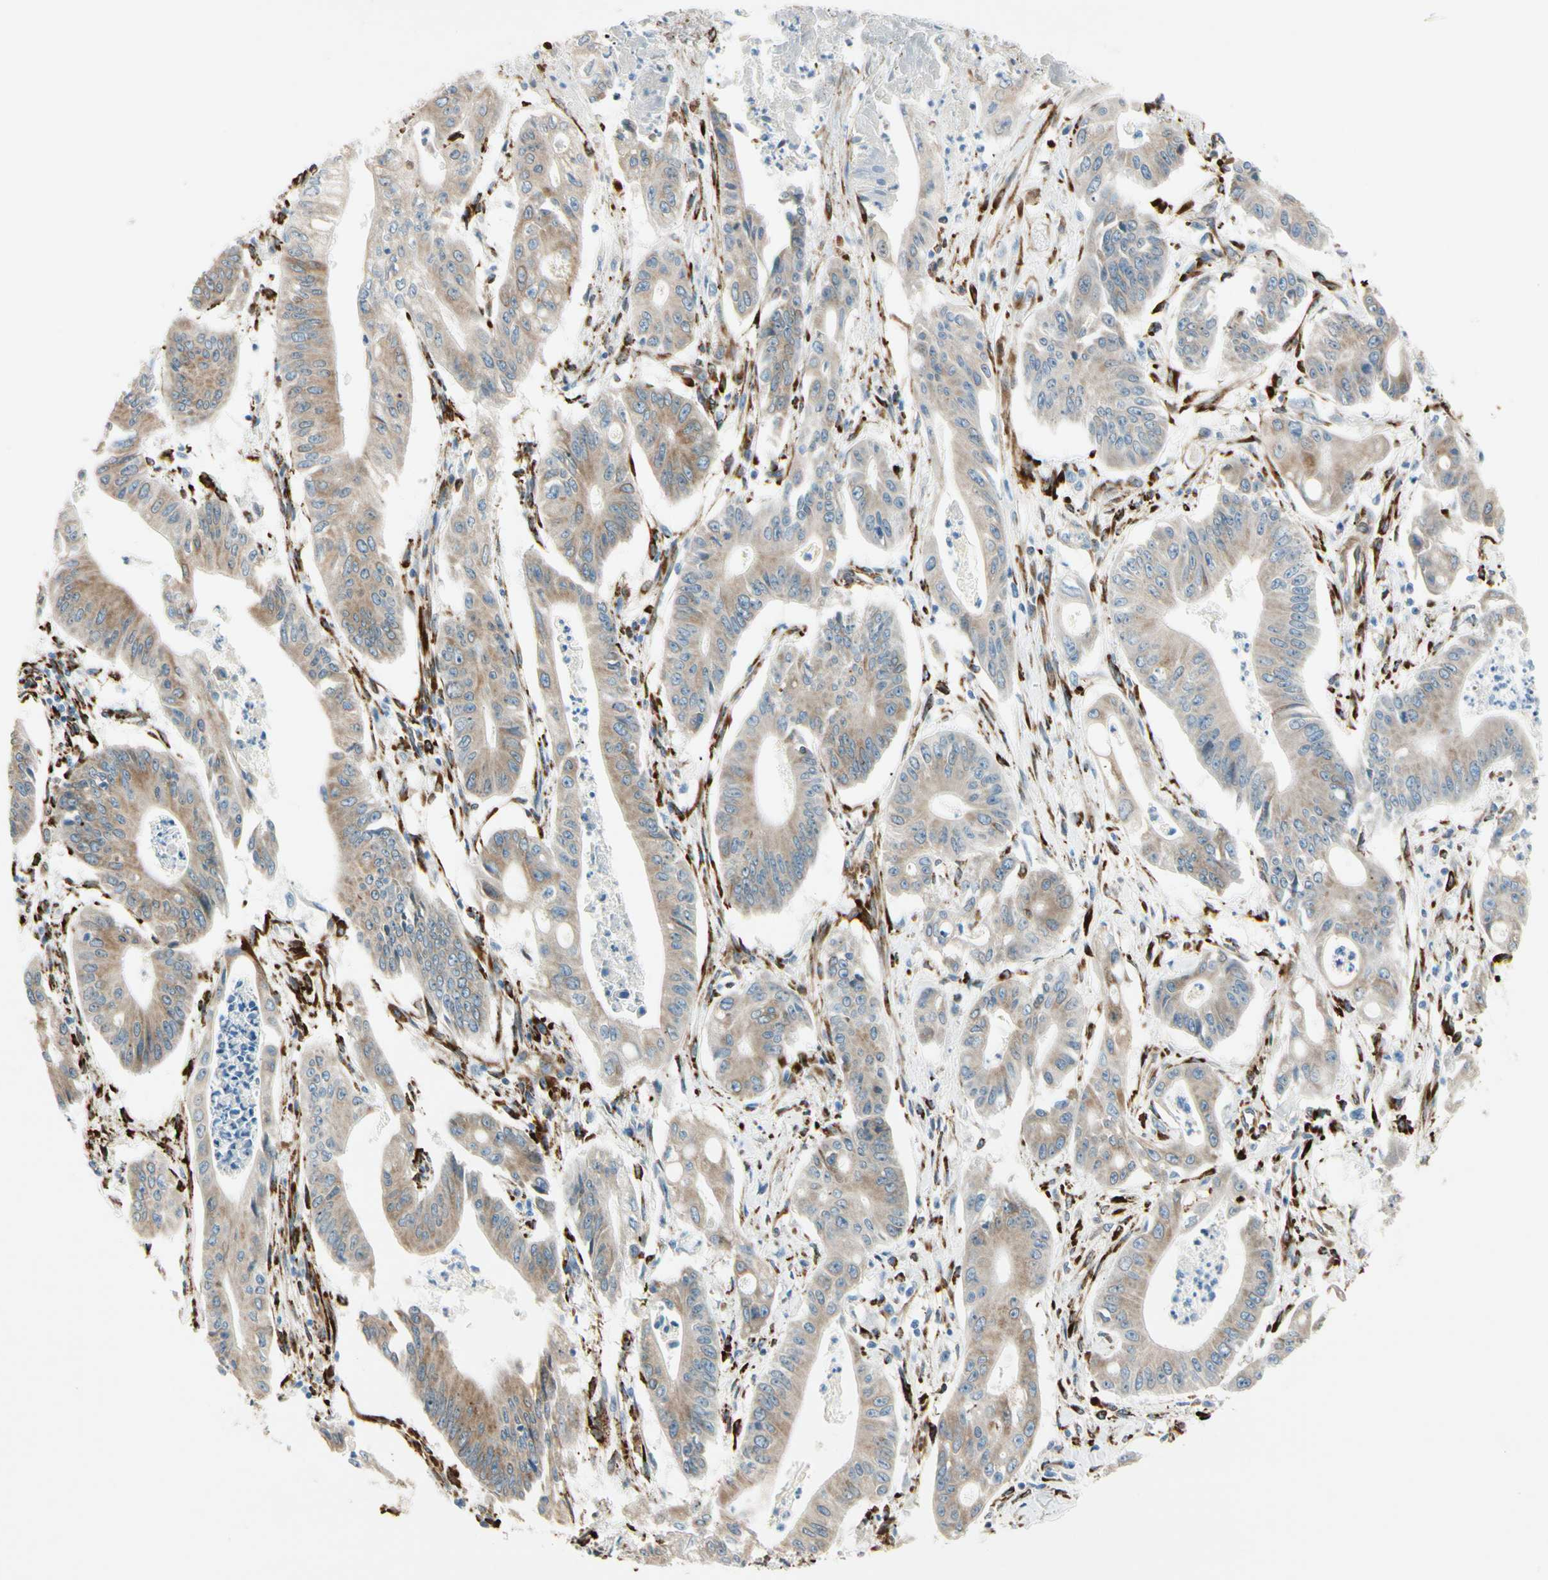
{"staining": {"intensity": "moderate", "quantity": ">75%", "location": "cytoplasmic/membranous"}, "tissue": "pancreatic cancer", "cell_type": "Tumor cells", "image_type": "cancer", "snomed": [{"axis": "morphology", "description": "Normal tissue, NOS"}, {"axis": "topography", "description": "Lymph node"}], "caption": "Protein analysis of pancreatic cancer tissue demonstrates moderate cytoplasmic/membranous staining in about >75% of tumor cells.", "gene": "FKBP7", "patient": {"sex": "male", "age": 62}}